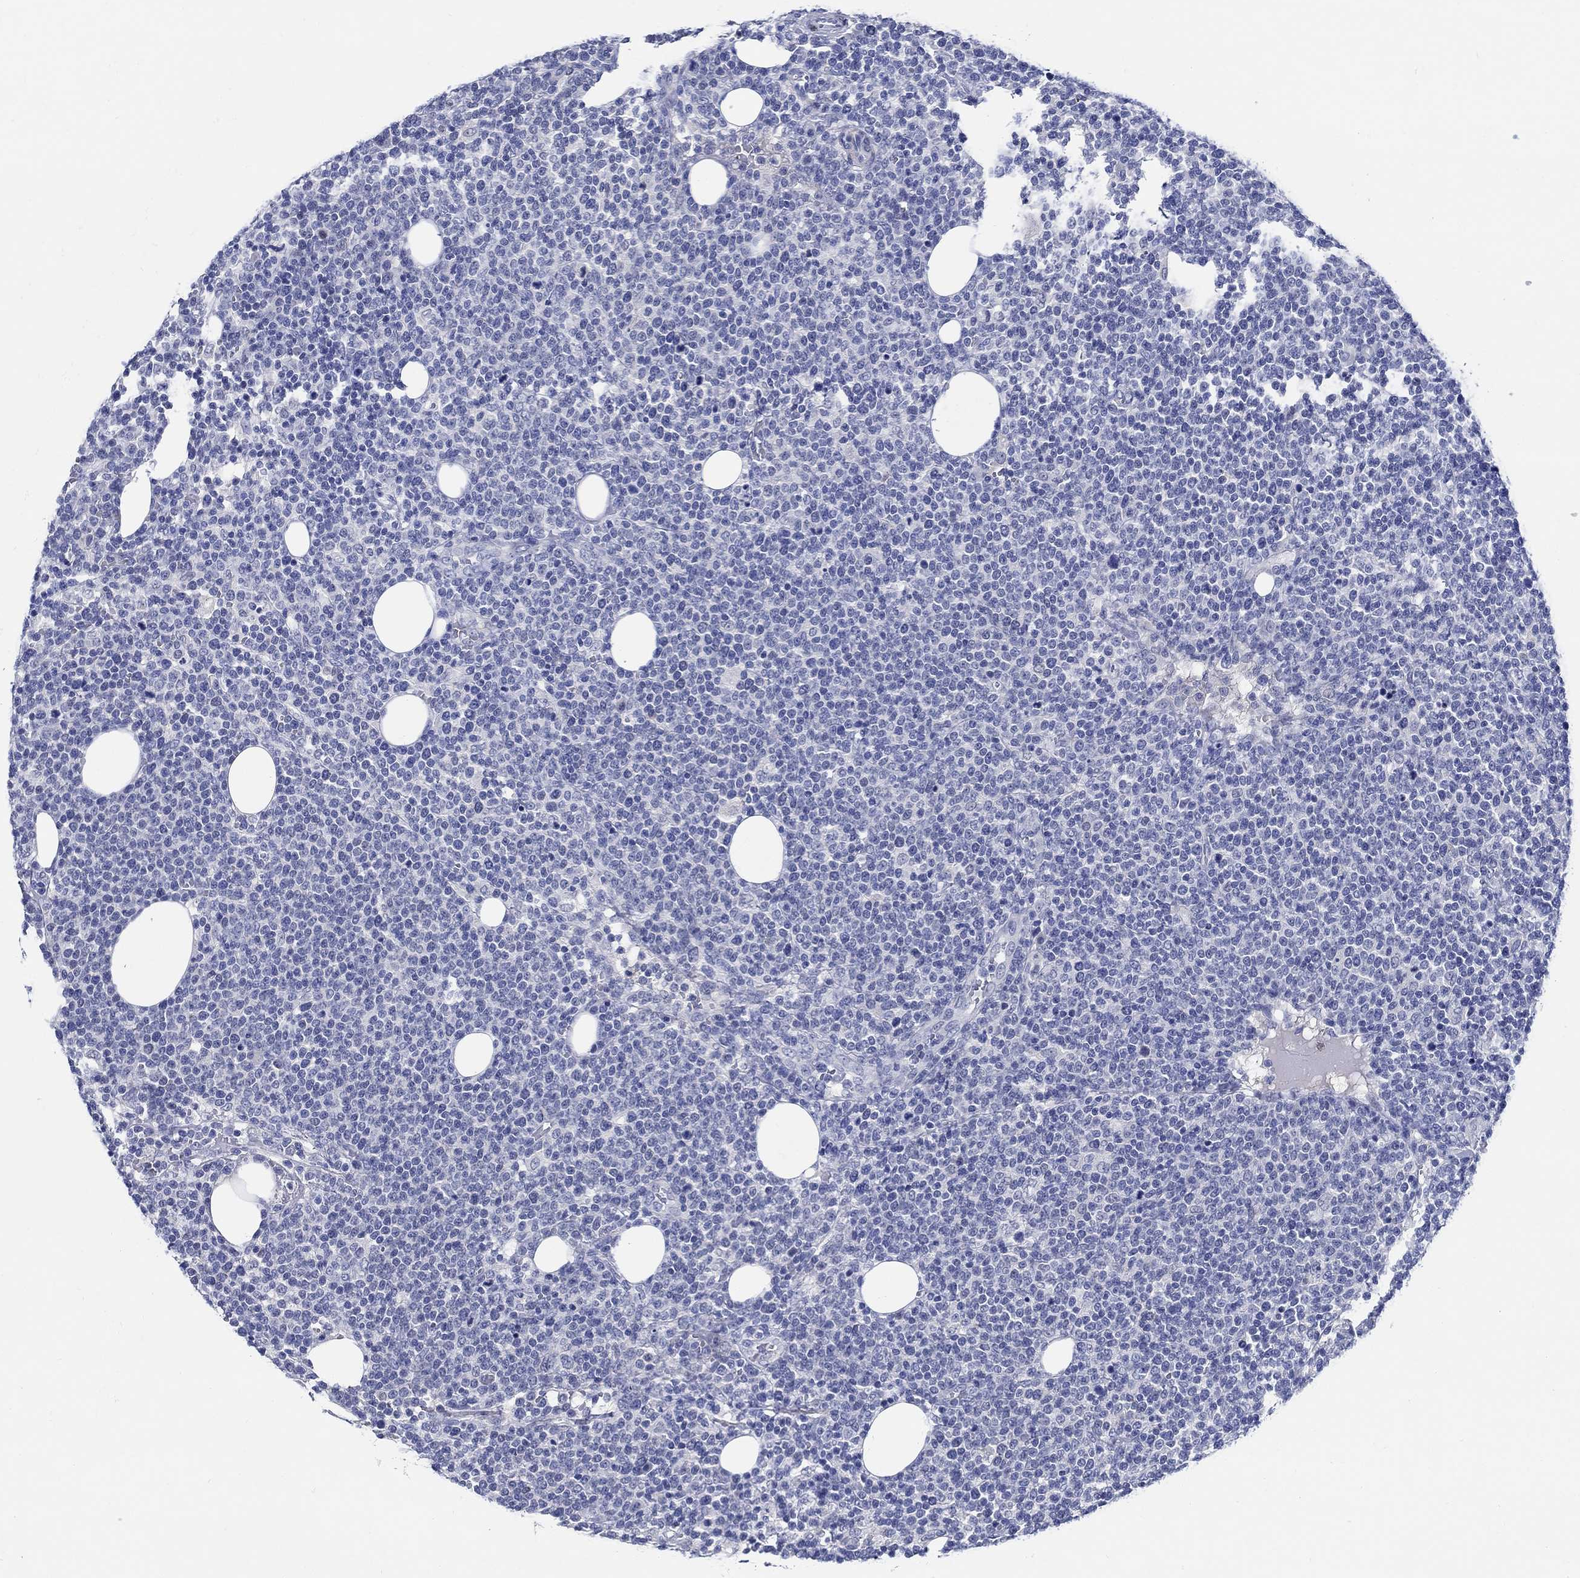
{"staining": {"intensity": "negative", "quantity": "none", "location": "none"}, "tissue": "lymphoma", "cell_type": "Tumor cells", "image_type": "cancer", "snomed": [{"axis": "morphology", "description": "Malignant lymphoma, non-Hodgkin's type, High grade"}, {"axis": "topography", "description": "Lymph node"}], "caption": "DAB (3,3'-diaminobenzidine) immunohistochemical staining of human malignant lymphoma, non-Hodgkin's type (high-grade) reveals no significant staining in tumor cells.", "gene": "MC2R", "patient": {"sex": "male", "age": 61}}